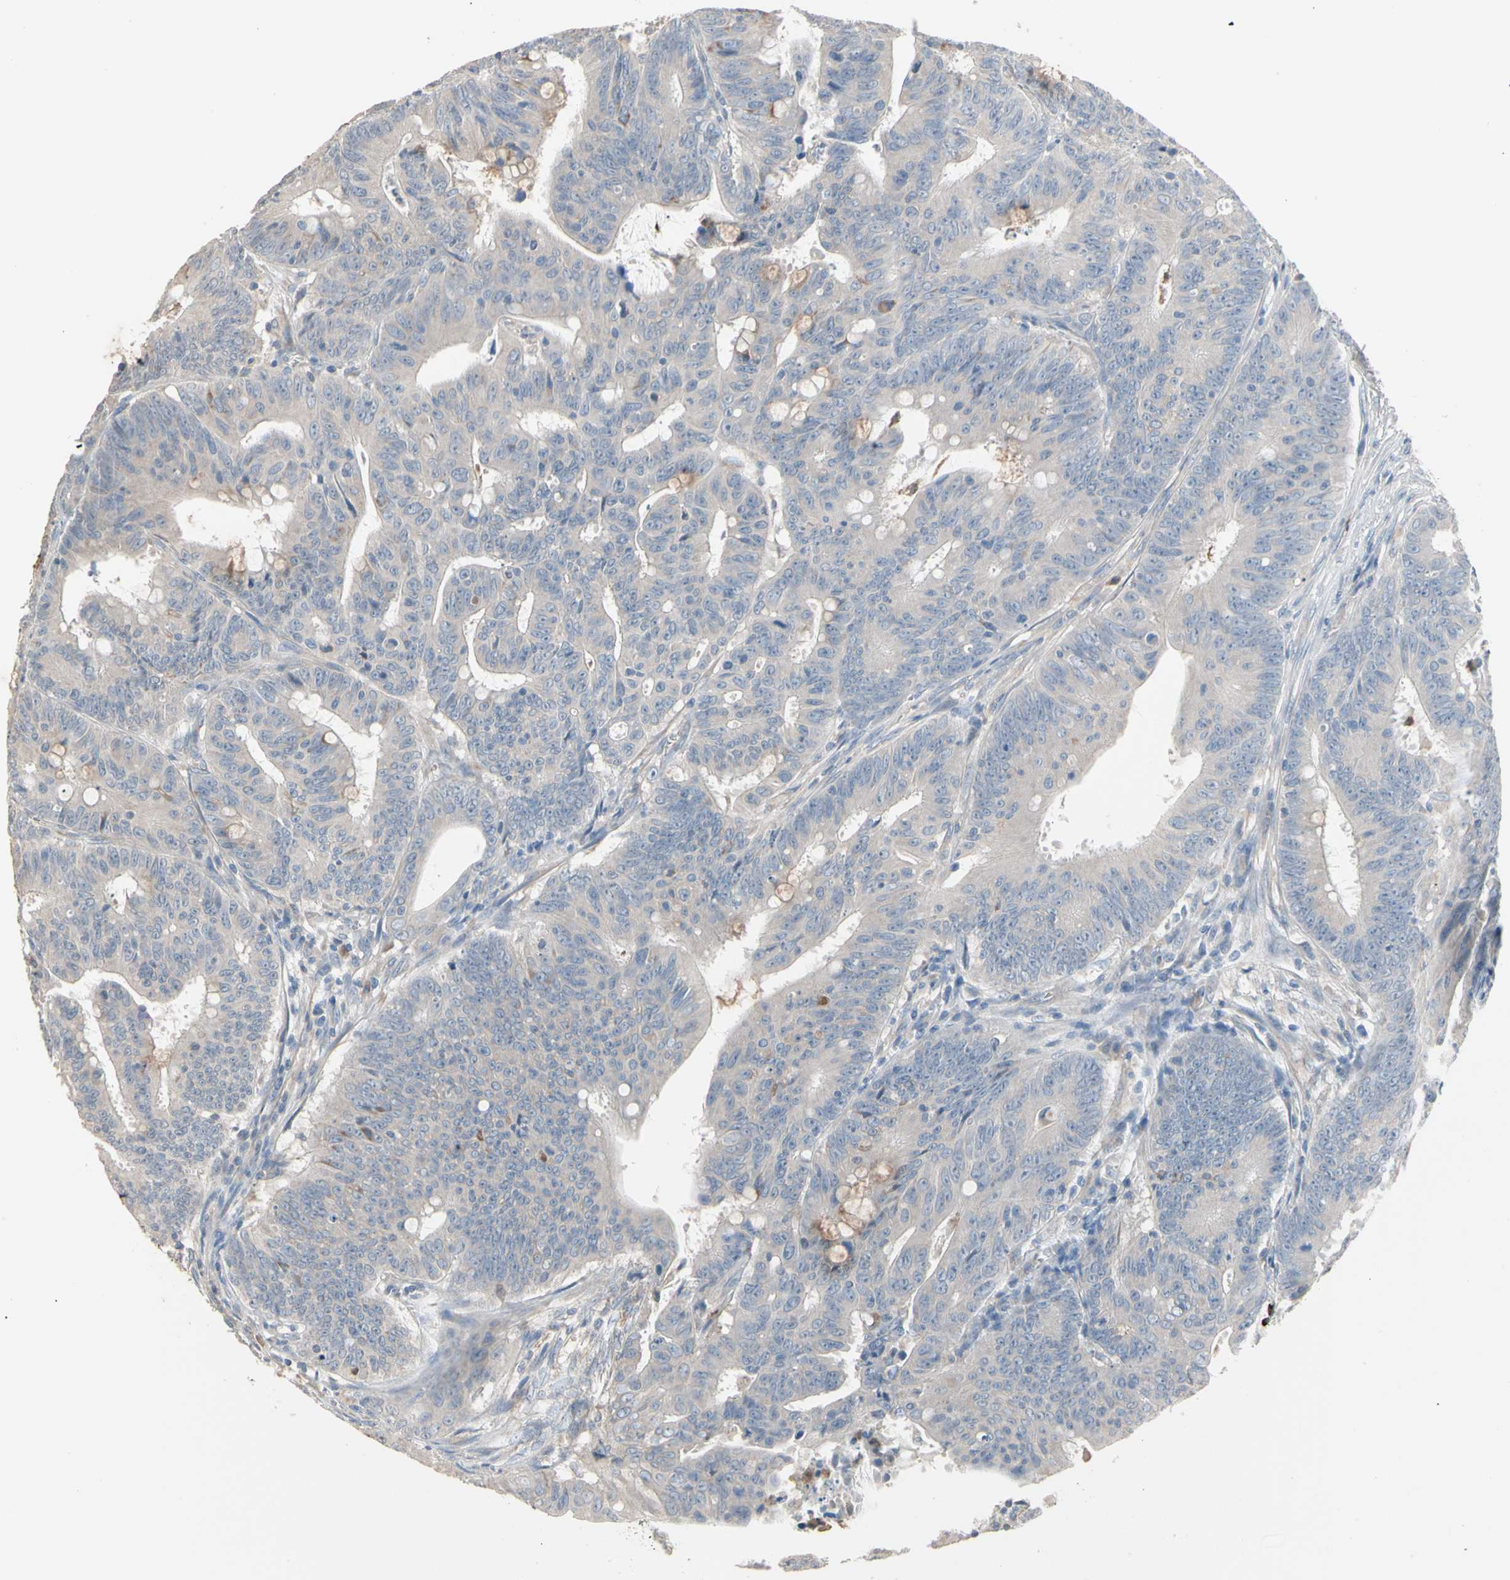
{"staining": {"intensity": "weak", "quantity": "<25%", "location": "cytoplasmic/membranous"}, "tissue": "colorectal cancer", "cell_type": "Tumor cells", "image_type": "cancer", "snomed": [{"axis": "morphology", "description": "Adenocarcinoma, NOS"}, {"axis": "topography", "description": "Colon"}], "caption": "Histopathology image shows no protein positivity in tumor cells of colorectal cancer tissue.", "gene": "BBOX1", "patient": {"sex": "male", "age": 45}}